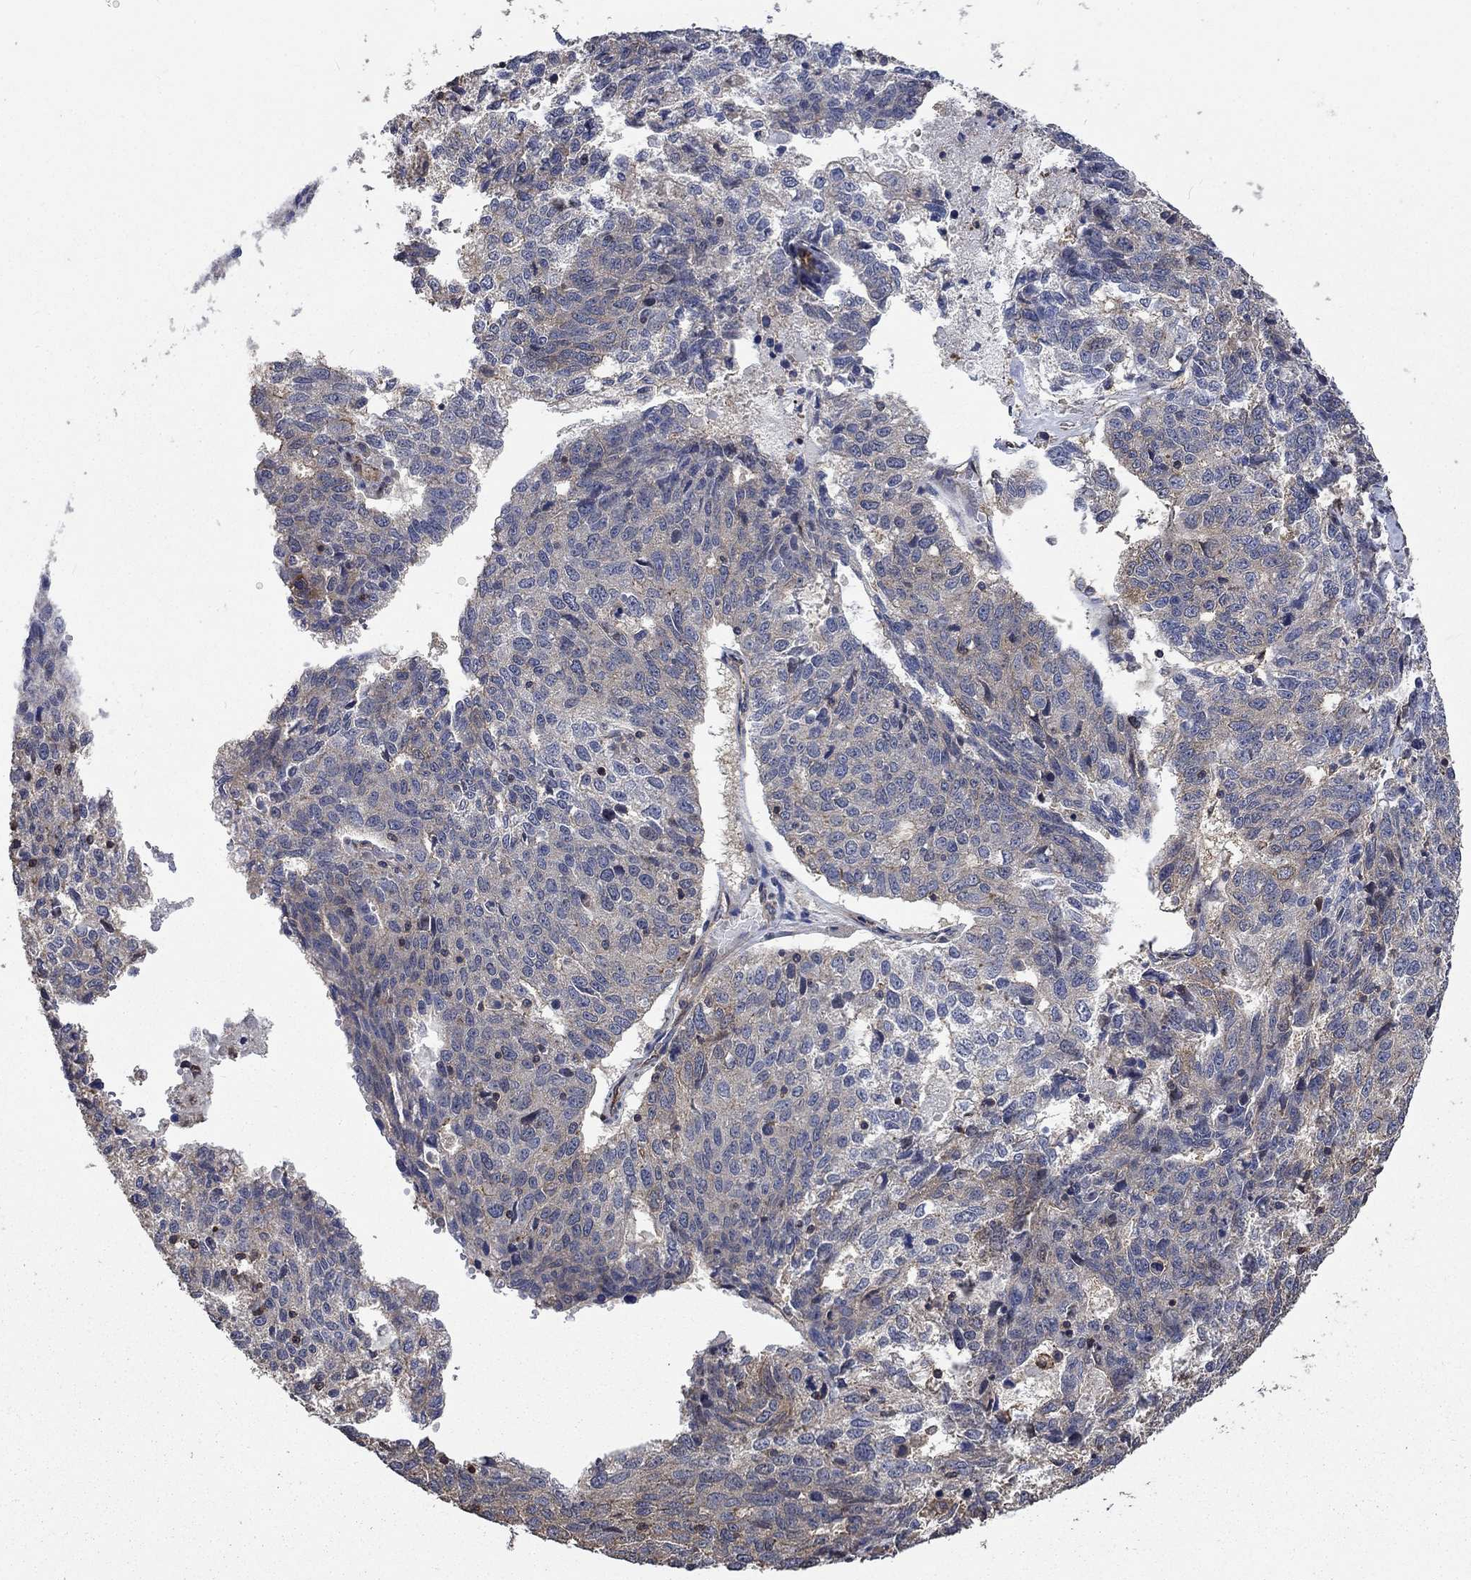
{"staining": {"intensity": "moderate", "quantity": "<25%", "location": "cytoplasmic/membranous"}, "tissue": "ovarian cancer", "cell_type": "Tumor cells", "image_type": "cancer", "snomed": [{"axis": "morphology", "description": "Cystadenocarcinoma, serous, NOS"}, {"axis": "topography", "description": "Ovary"}], "caption": "The image exhibits a brown stain indicating the presence of a protein in the cytoplasmic/membranous of tumor cells in serous cystadenocarcinoma (ovarian).", "gene": "PDE3A", "patient": {"sex": "female", "age": 71}}